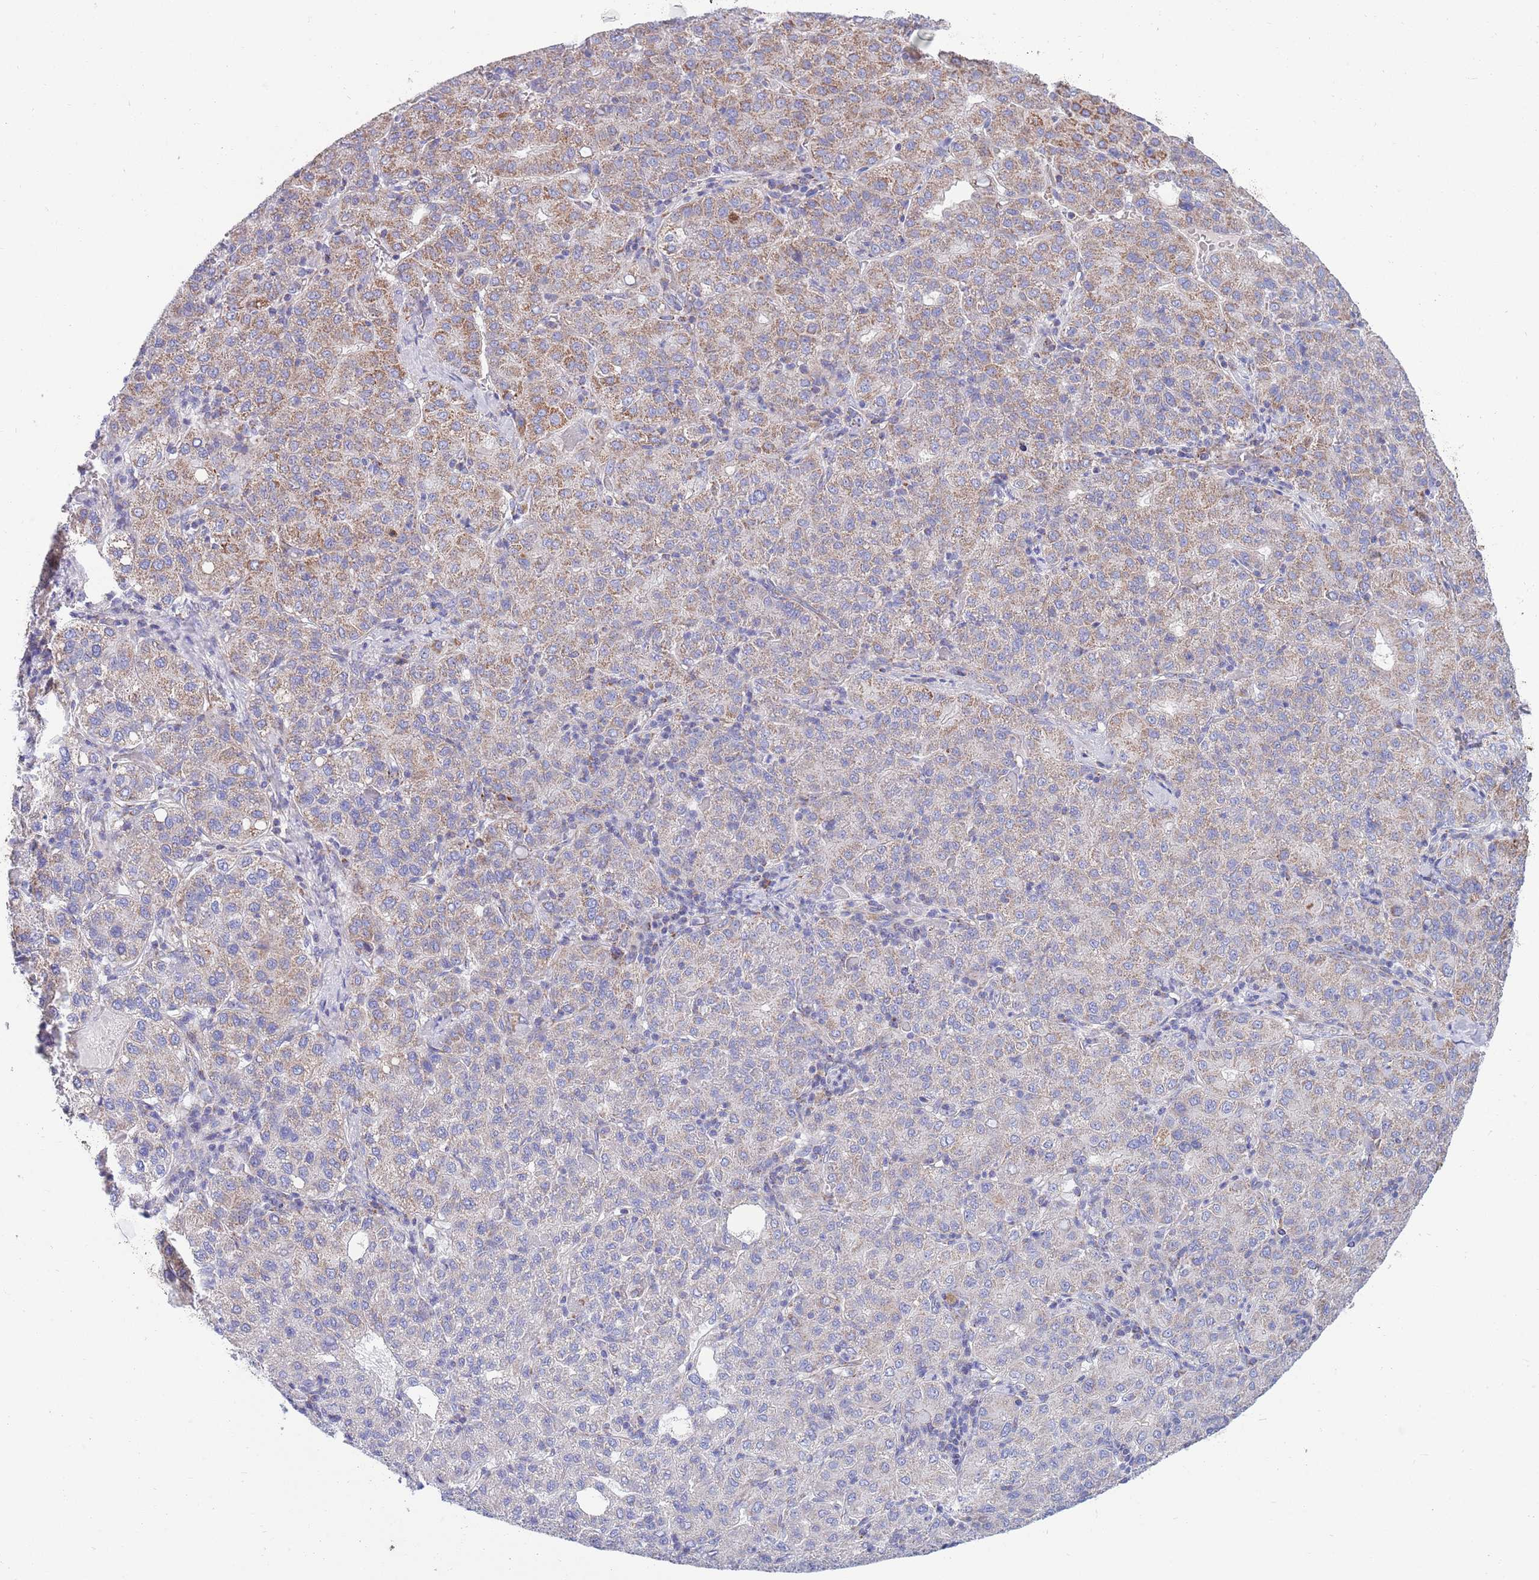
{"staining": {"intensity": "moderate", "quantity": "25%-75%", "location": "cytoplasmic/membranous"}, "tissue": "liver cancer", "cell_type": "Tumor cells", "image_type": "cancer", "snomed": [{"axis": "morphology", "description": "Carcinoma, Hepatocellular, NOS"}, {"axis": "topography", "description": "Liver"}], "caption": "Brown immunohistochemical staining in liver cancer shows moderate cytoplasmic/membranous positivity in approximately 25%-75% of tumor cells.", "gene": "EMC8", "patient": {"sex": "male", "age": 65}}